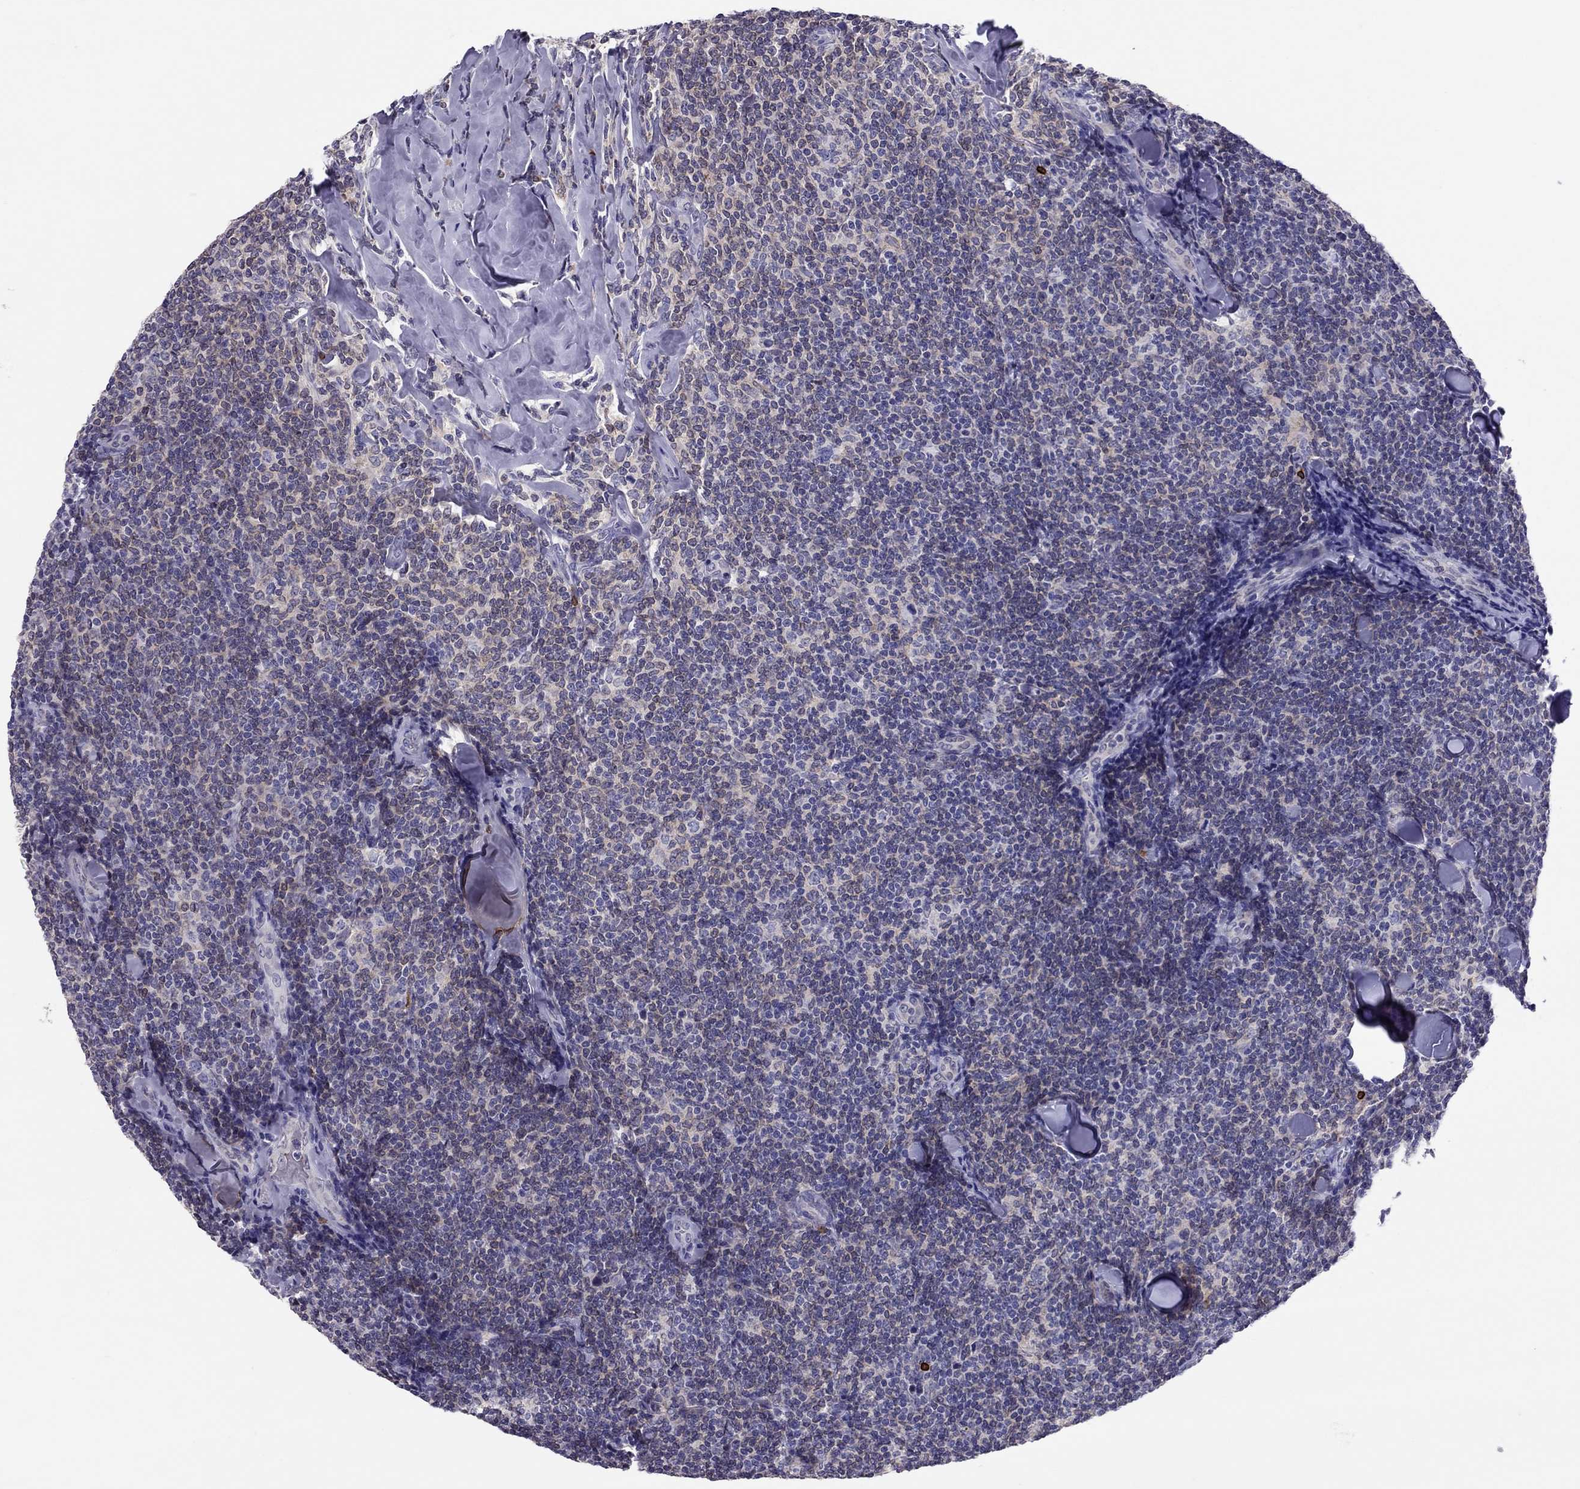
{"staining": {"intensity": "negative", "quantity": "none", "location": "none"}, "tissue": "lymphoma", "cell_type": "Tumor cells", "image_type": "cancer", "snomed": [{"axis": "morphology", "description": "Malignant lymphoma, non-Hodgkin's type, Low grade"}, {"axis": "topography", "description": "Lymph node"}], "caption": "DAB (3,3'-diaminobenzidine) immunohistochemical staining of human low-grade malignant lymphoma, non-Hodgkin's type shows no significant staining in tumor cells. (DAB immunohistochemistry visualized using brightfield microscopy, high magnification).", "gene": "ADORA2A", "patient": {"sex": "female", "age": 56}}